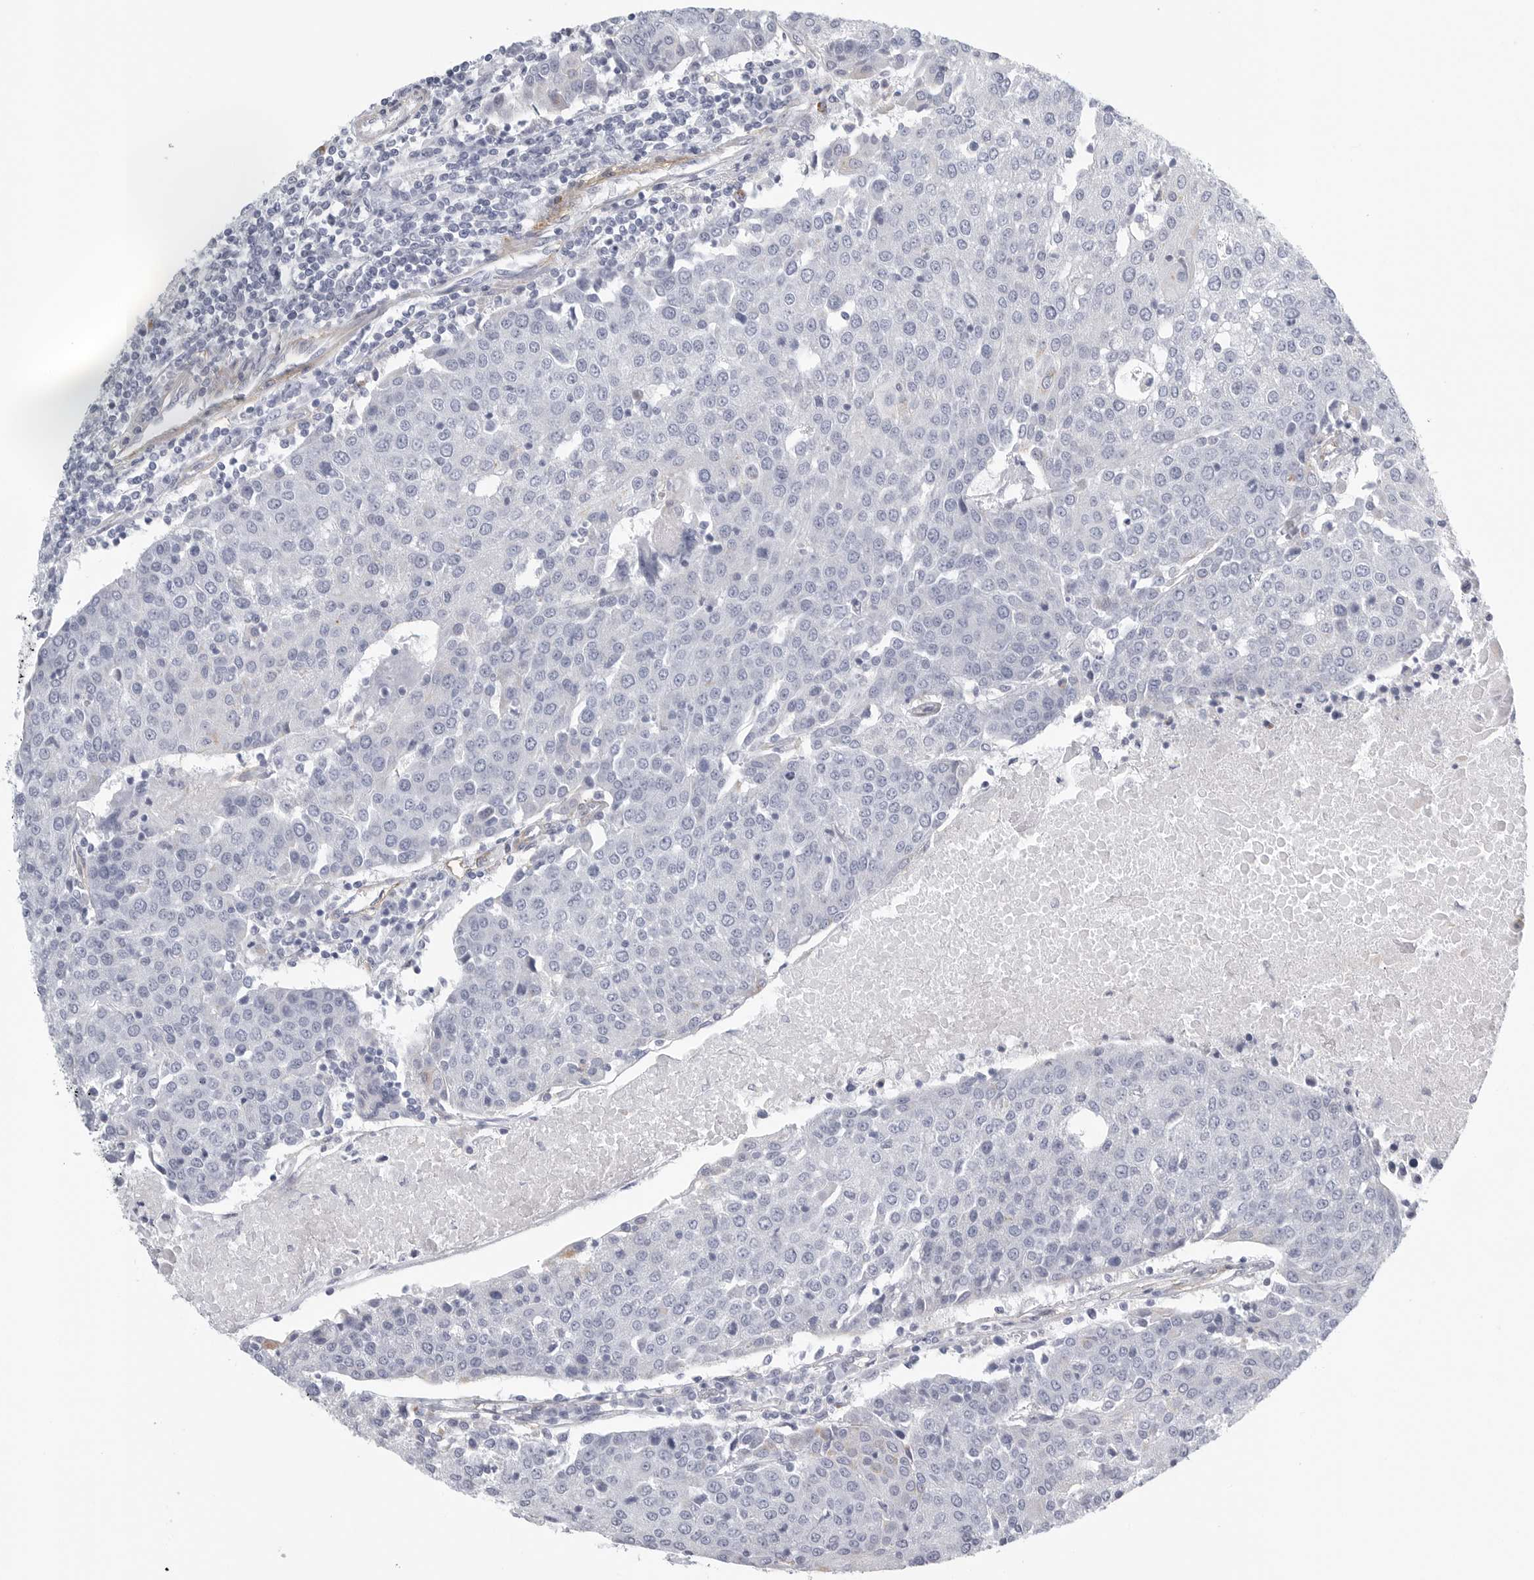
{"staining": {"intensity": "negative", "quantity": "none", "location": "none"}, "tissue": "urothelial cancer", "cell_type": "Tumor cells", "image_type": "cancer", "snomed": [{"axis": "morphology", "description": "Urothelial carcinoma, High grade"}, {"axis": "topography", "description": "Urinary bladder"}], "caption": "Immunohistochemistry (IHC) of urothelial carcinoma (high-grade) exhibits no positivity in tumor cells.", "gene": "TNR", "patient": {"sex": "female", "age": 85}}